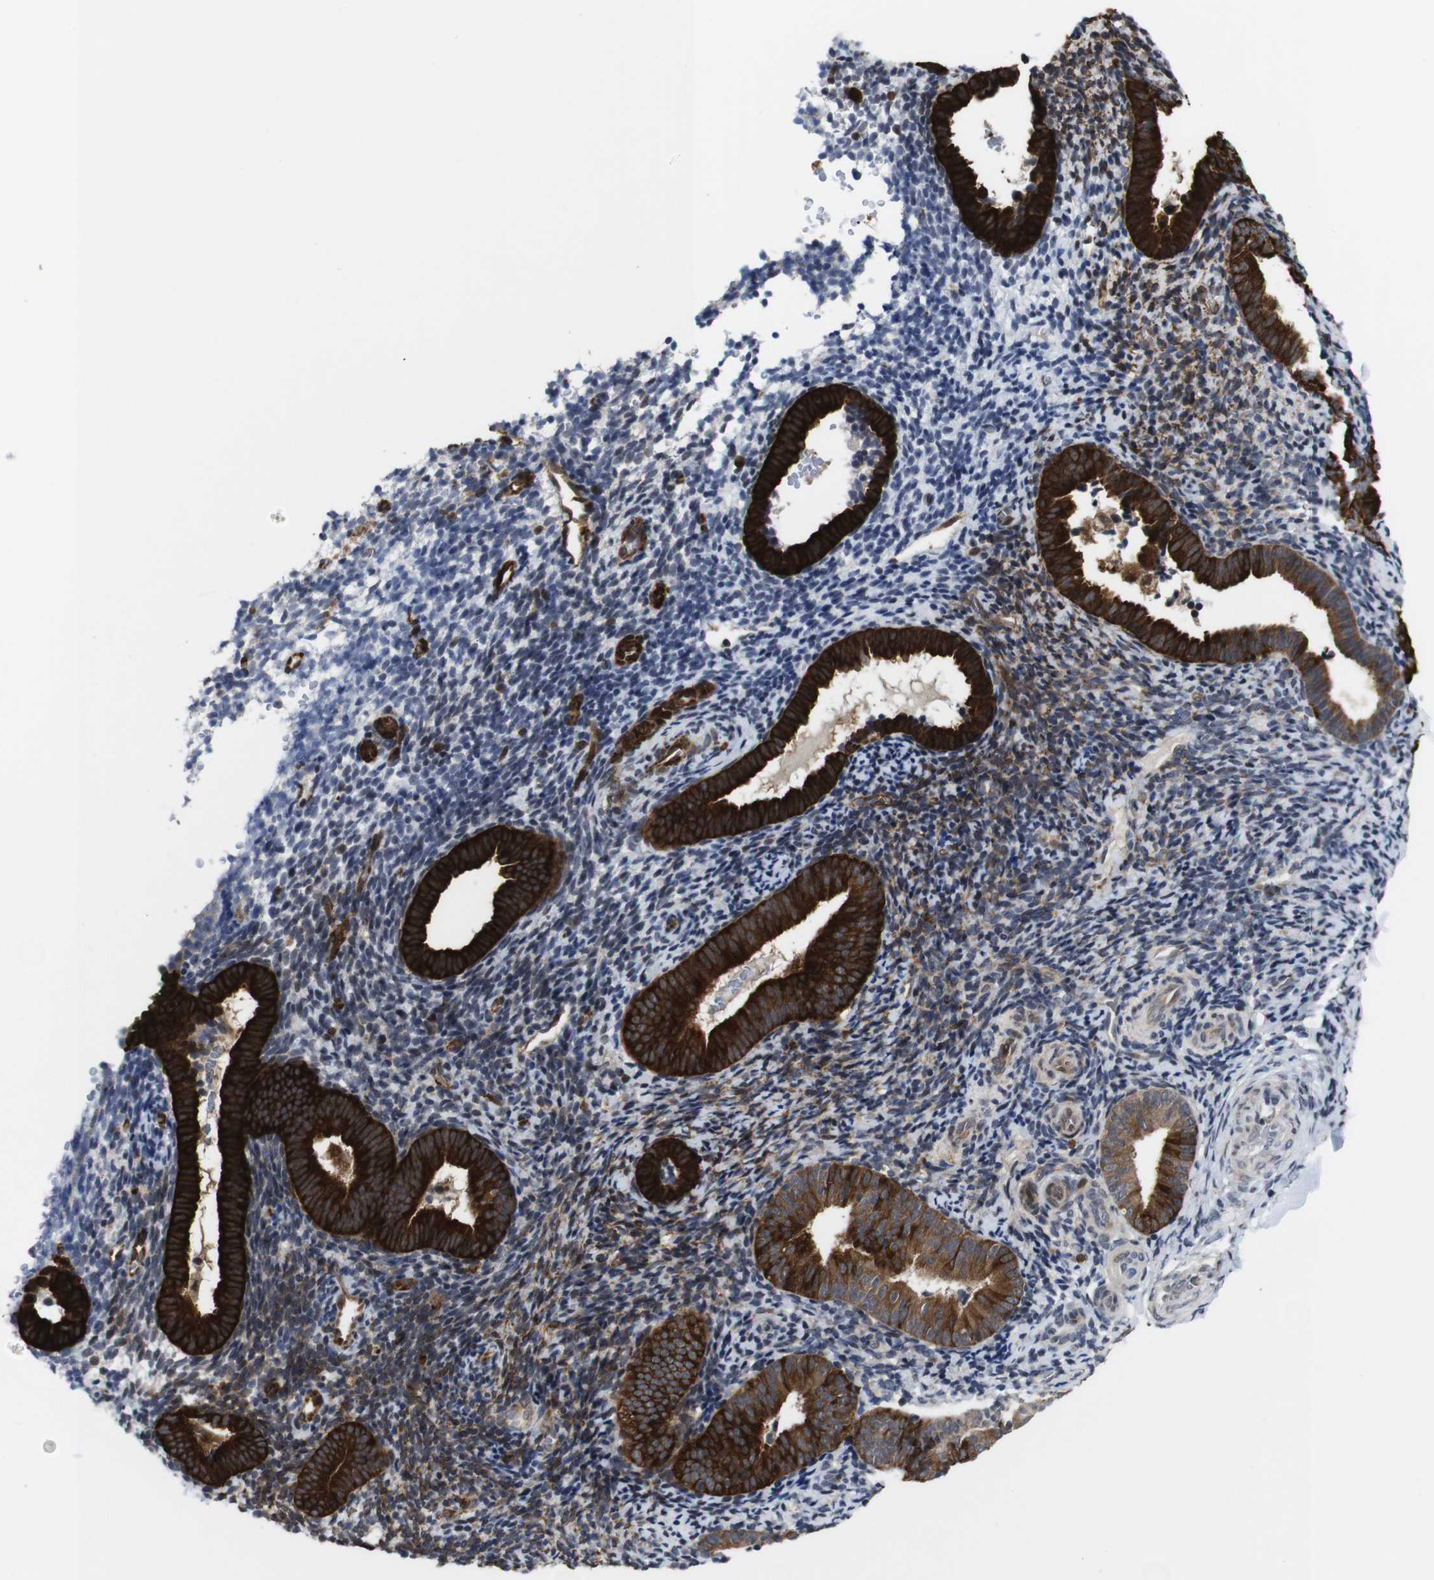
{"staining": {"intensity": "strong", "quantity": "25%-75%", "location": "cytoplasmic/membranous"}, "tissue": "endometrium", "cell_type": "Cells in endometrial stroma", "image_type": "normal", "snomed": [{"axis": "morphology", "description": "Normal tissue, NOS"}, {"axis": "topography", "description": "Endometrium"}], "caption": "The micrograph shows staining of unremarkable endometrium, revealing strong cytoplasmic/membranous protein staining (brown color) within cells in endometrial stroma.", "gene": "EIF4G1", "patient": {"sex": "female", "age": 51}}